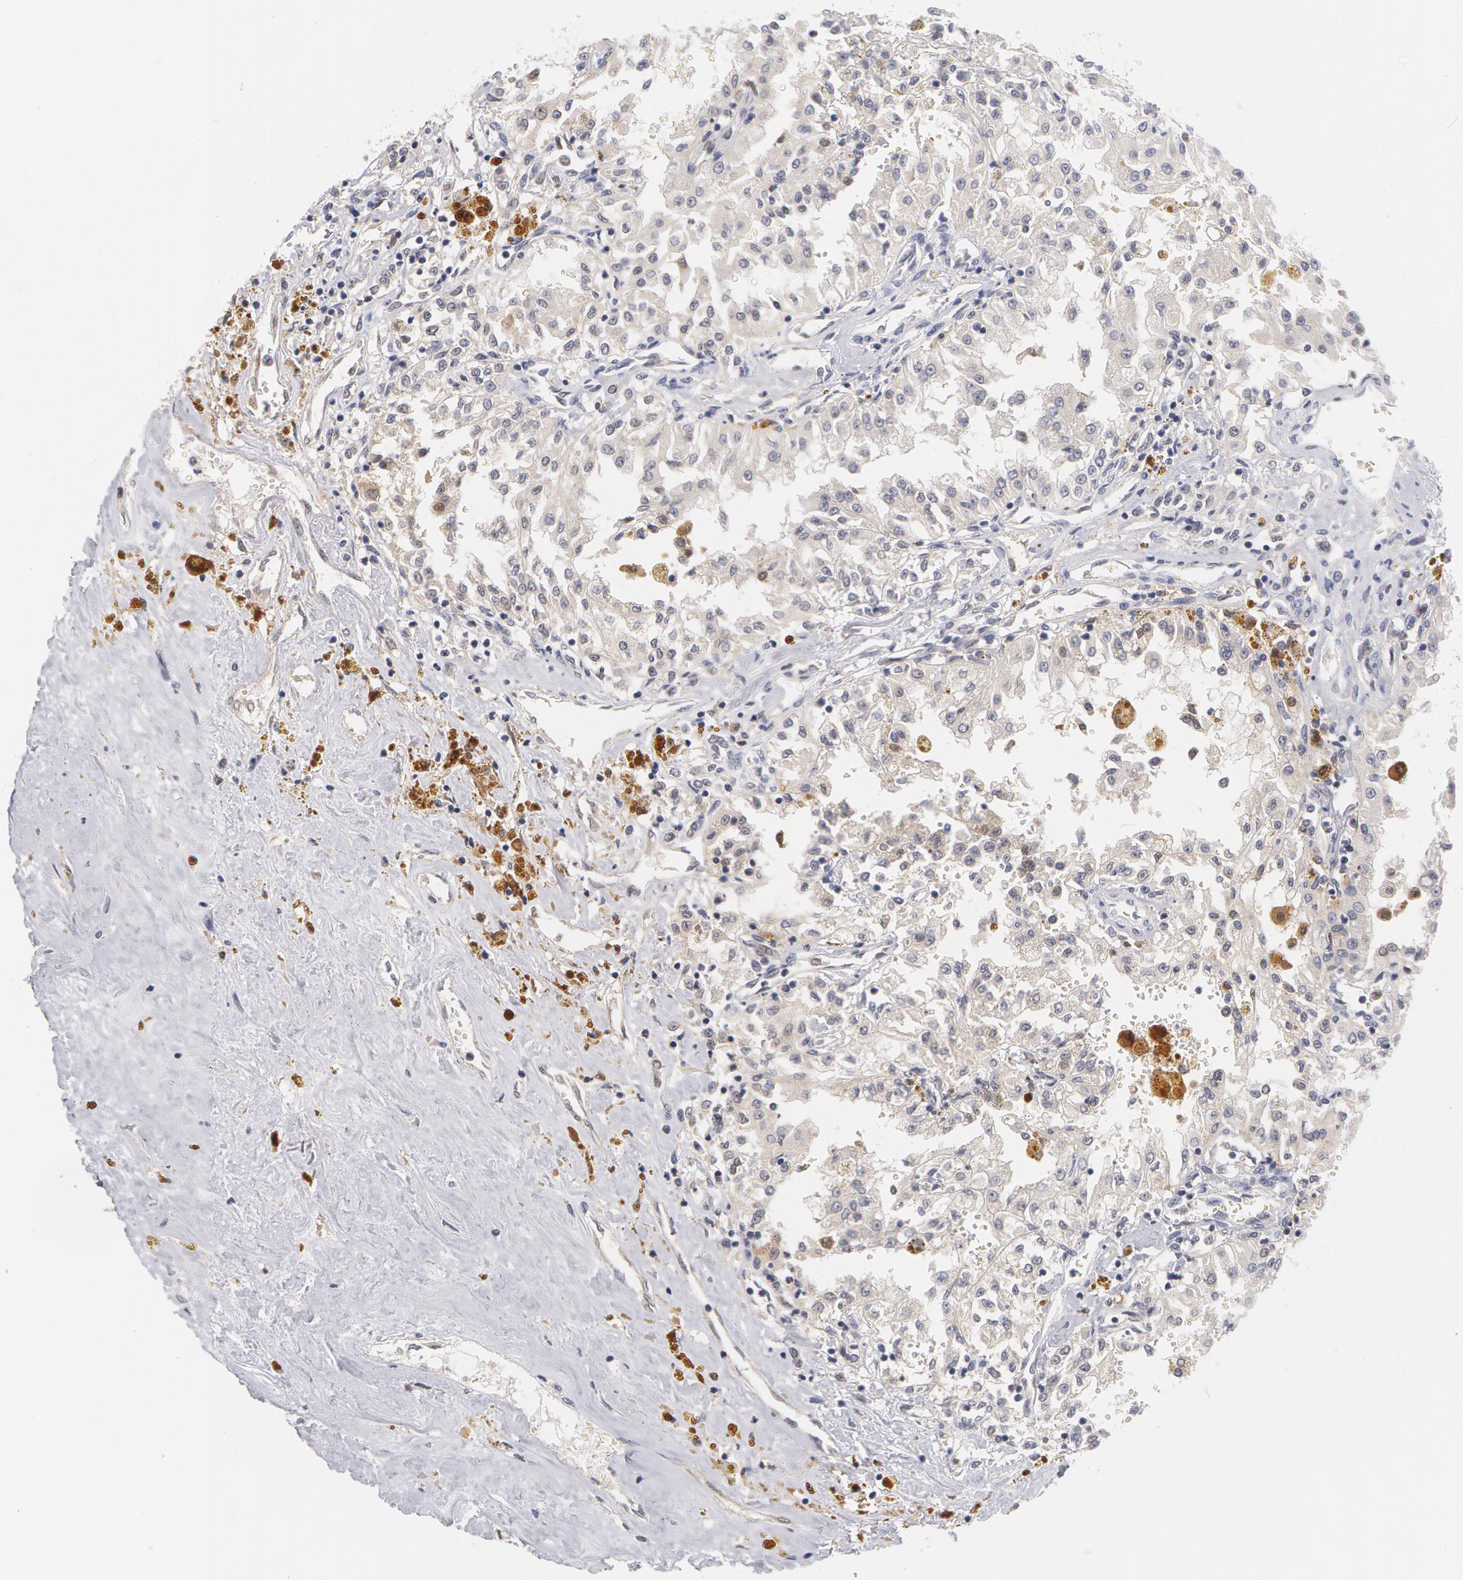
{"staining": {"intensity": "negative", "quantity": "none", "location": "none"}, "tissue": "renal cancer", "cell_type": "Tumor cells", "image_type": "cancer", "snomed": [{"axis": "morphology", "description": "Adenocarcinoma, NOS"}, {"axis": "topography", "description": "Kidney"}], "caption": "This is a micrograph of immunohistochemistry (IHC) staining of renal cancer, which shows no positivity in tumor cells. (Stains: DAB immunohistochemistry with hematoxylin counter stain, Microscopy: brightfield microscopy at high magnification).", "gene": "TXNRD1", "patient": {"sex": "male", "age": 78}}